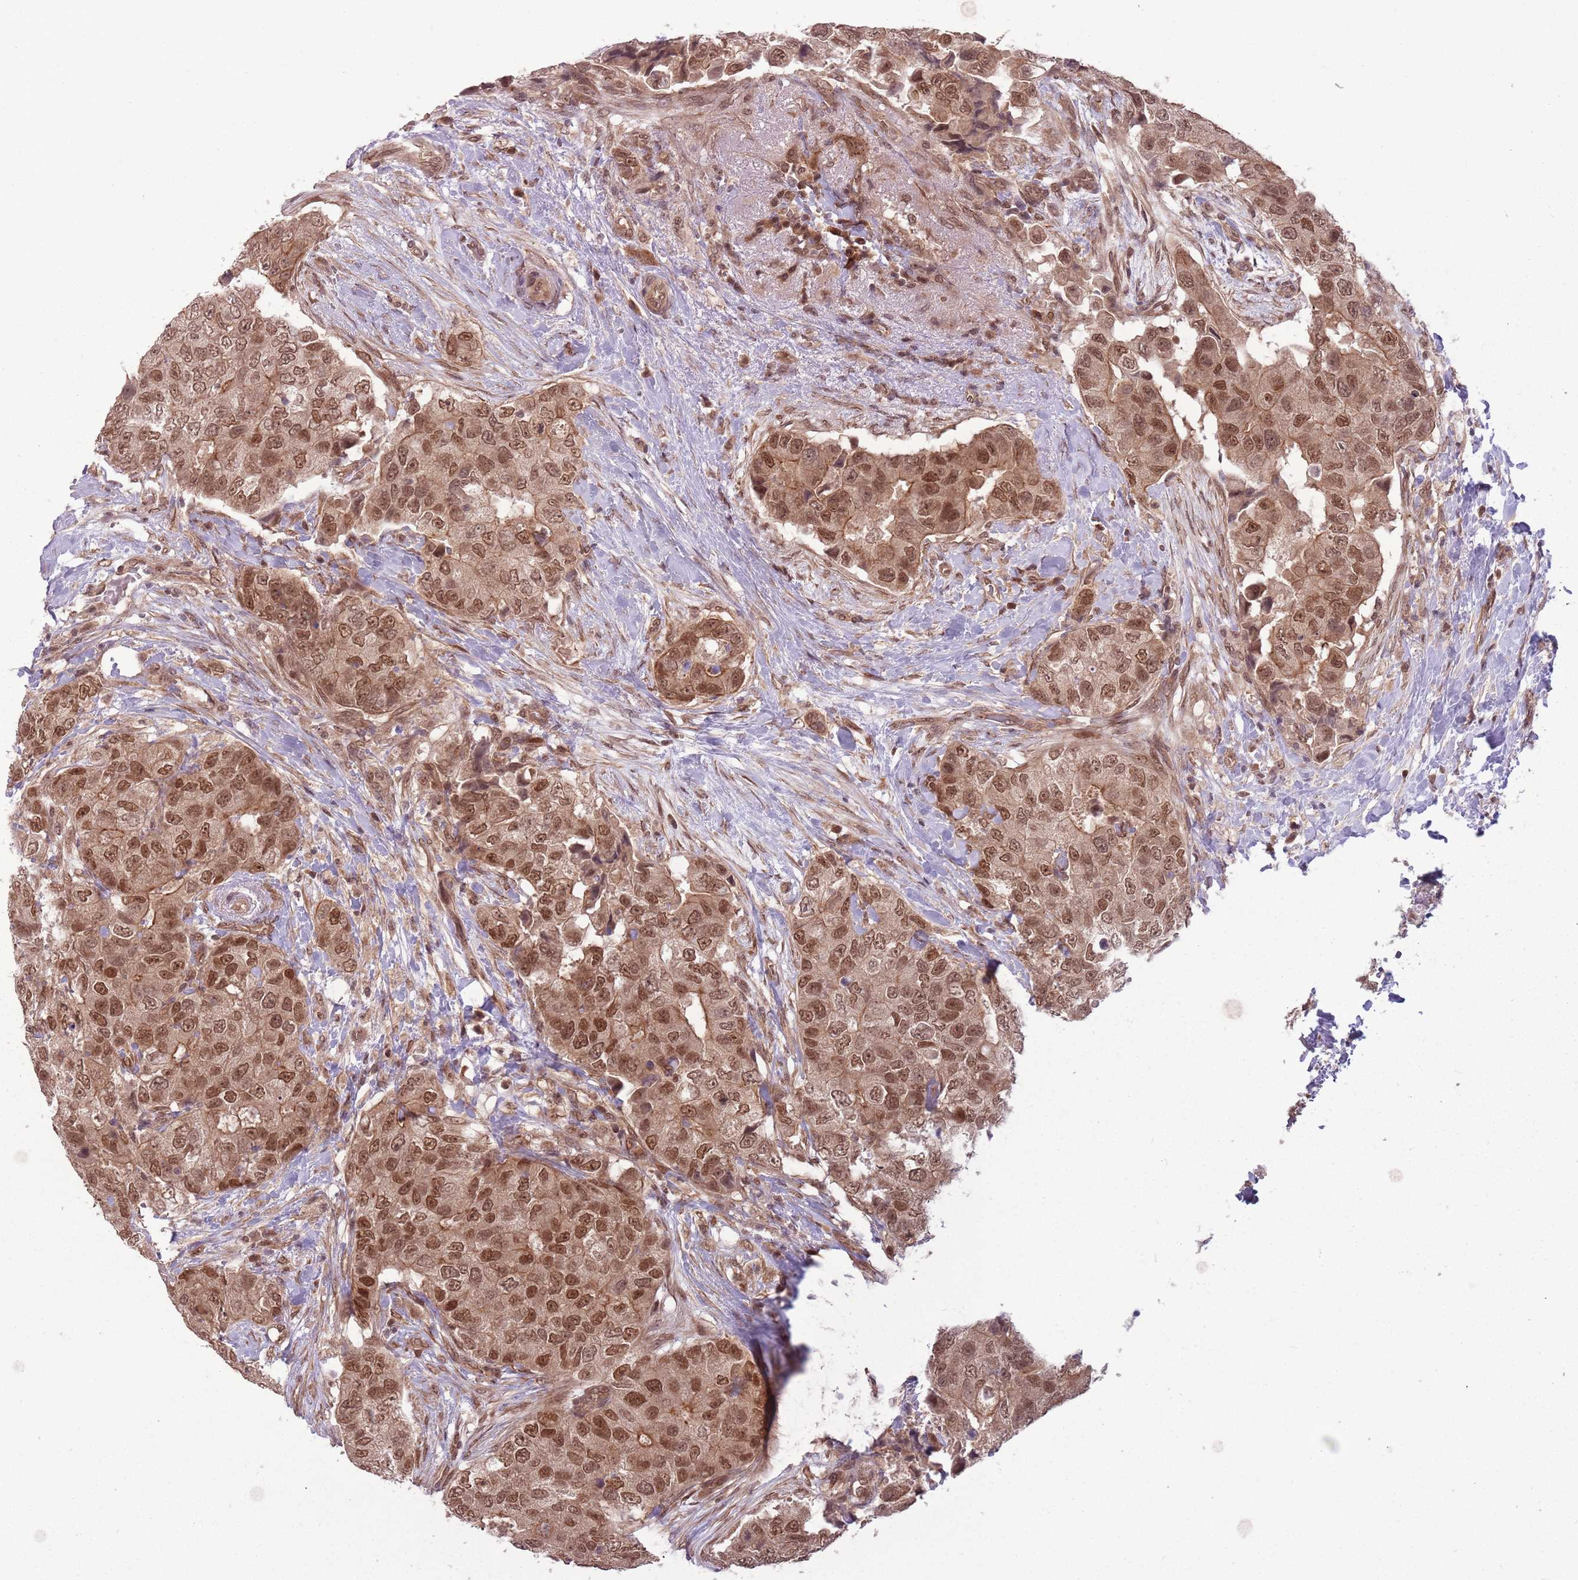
{"staining": {"intensity": "moderate", "quantity": ">75%", "location": "cytoplasmic/membranous,nuclear"}, "tissue": "breast cancer", "cell_type": "Tumor cells", "image_type": "cancer", "snomed": [{"axis": "morphology", "description": "Normal tissue, NOS"}, {"axis": "morphology", "description": "Duct carcinoma"}, {"axis": "topography", "description": "Breast"}], "caption": "Immunohistochemical staining of human invasive ductal carcinoma (breast) exhibits medium levels of moderate cytoplasmic/membranous and nuclear protein expression in about >75% of tumor cells. (Stains: DAB in brown, nuclei in blue, Microscopy: brightfield microscopy at high magnification).", "gene": "ADAMTS3", "patient": {"sex": "female", "age": 62}}